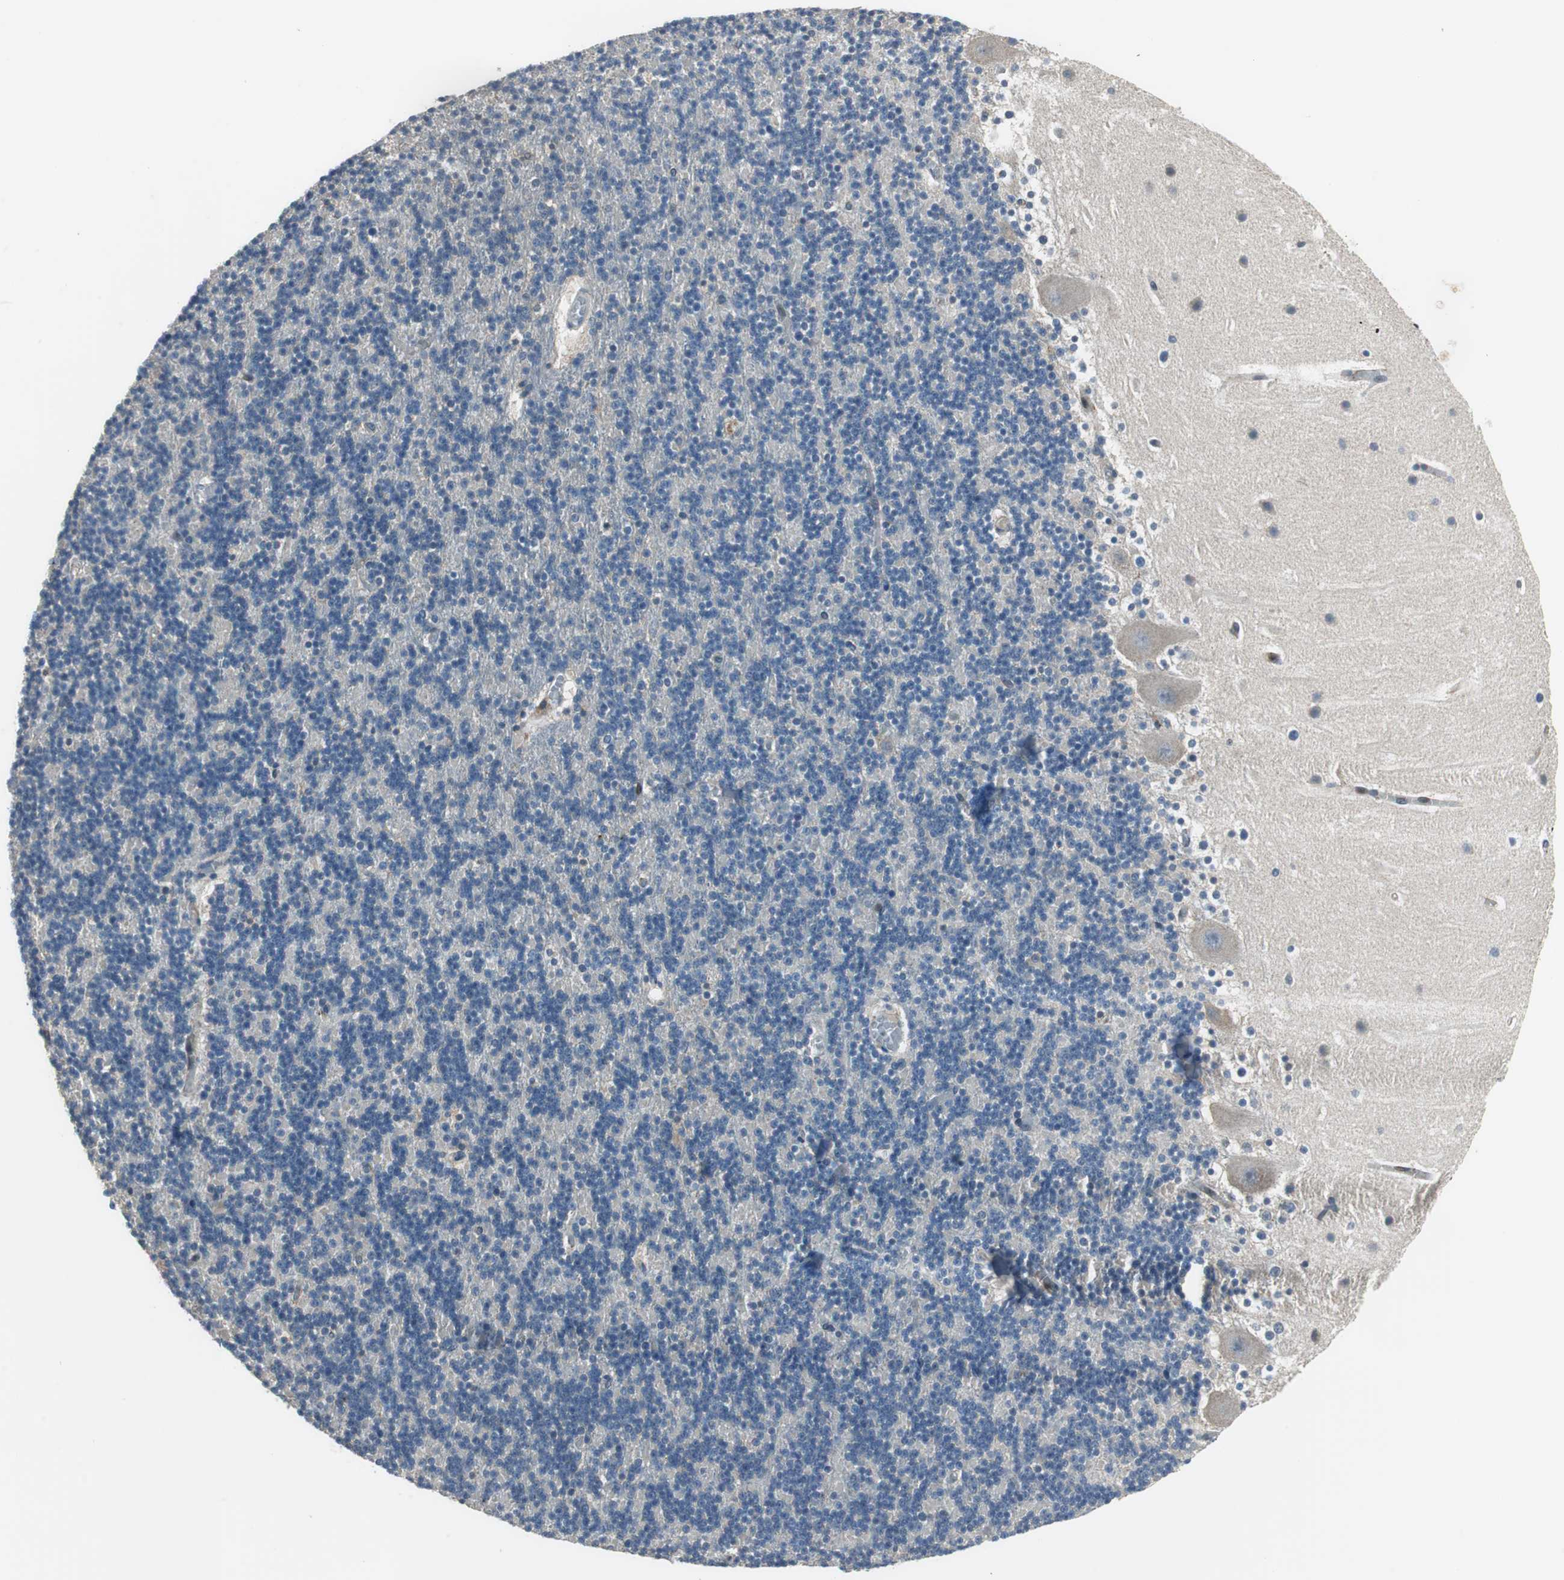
{"staining": {"intensity": "negative", "quantity": "none", "location": "none"}, "tissue": "cerebellum", "cell_type": "Cells in granular layer", "image_type": "normal", "snomed": [{"axis": "morphology", "description": "Normal tissue, NOS"}, {"axis": "topography", "description": "Cerebellum"}], "caption": "A high-resolution histopathology image shows IHC staining of unremarkable cerebellum, which displays no significant positivity in cells in granular layer.", "gene": "PI4KB", "patient": {"sex": "male", "age": 45}}